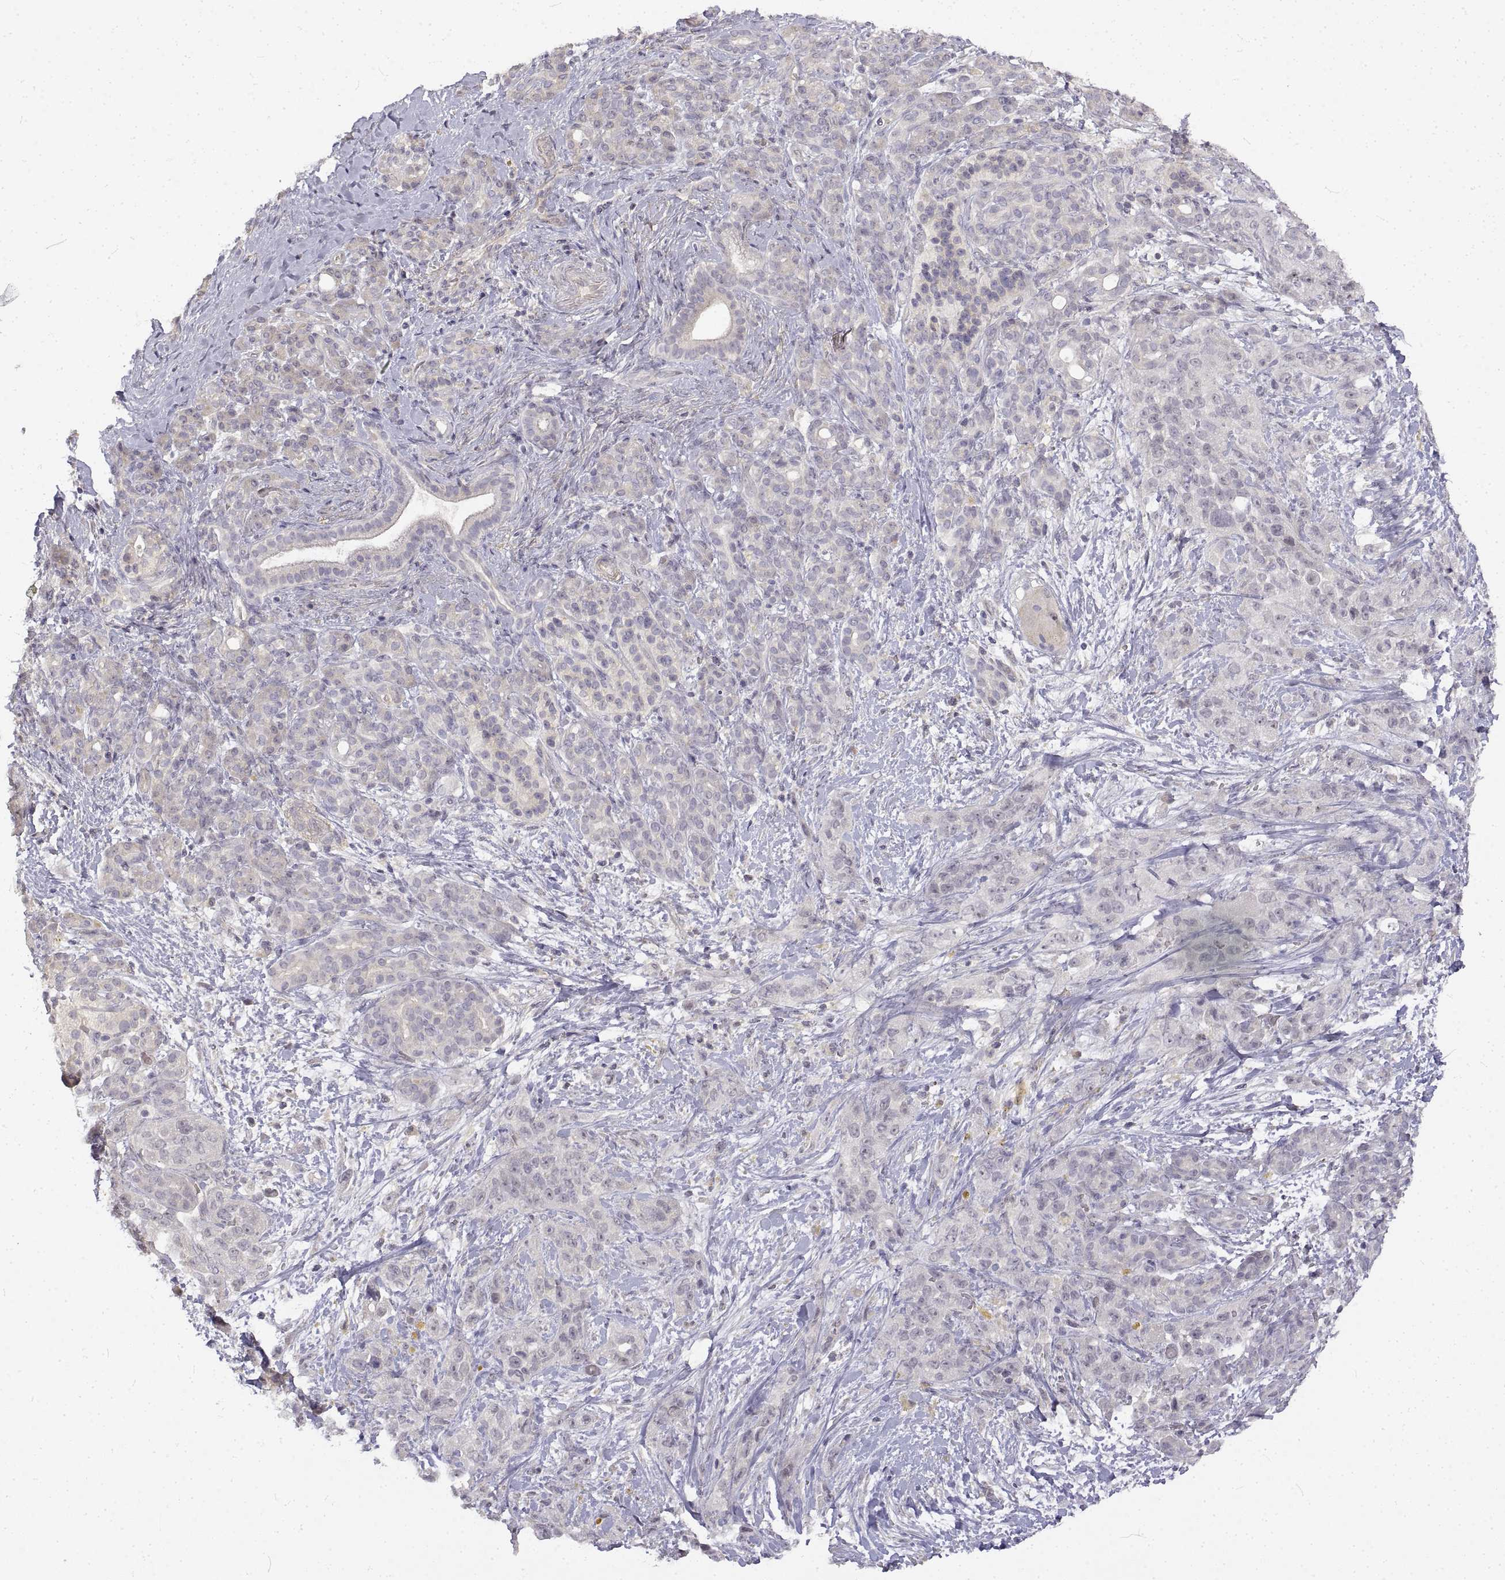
{"staining": {"intensity": "weak", "quantity": "25%-75%", "location": "cytoplasmic/membranous"}, "tissue": "pancreatic cancer", "cell_type": "Tumor cells", "image_type": "cancer", "snomed": [{"axis": "morphology", "description": "Adenocarcinoma, NOS"}, {"axis": "topography", "description": "Pancreas"}], "caption": "Weak cytoplasmic/membranous protein expression is appreciated in about 25%-75% of tumor cells in pancreatic adenocarcinoma.", "gene": "ANO2", "patient": {"sex": "male", "age": 44}}